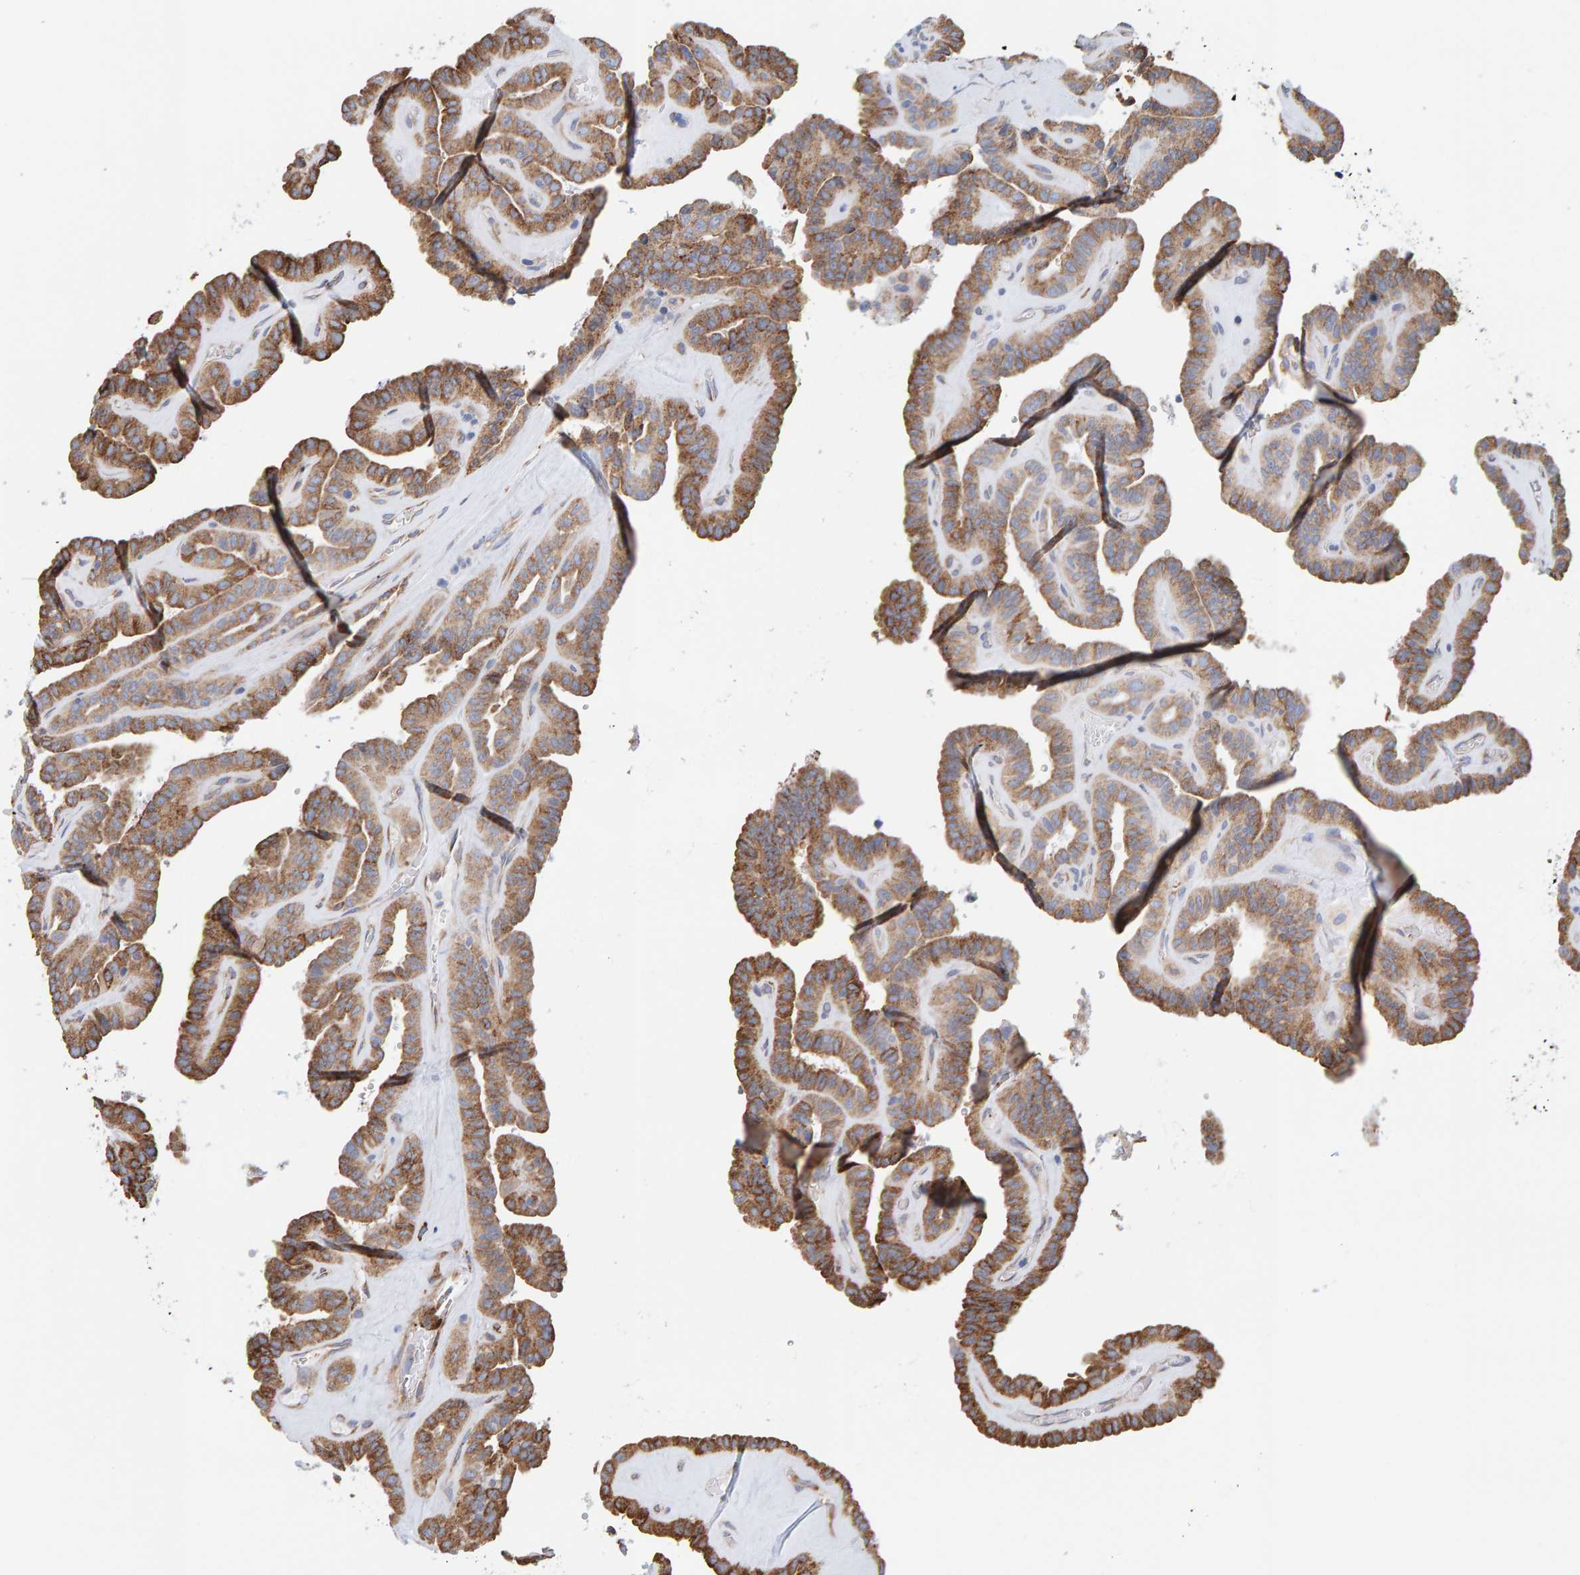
{"staining": {"intensity": "moderate", "quantity": ">75%", "location": "cytoplasmic/membranous"}, "tissue": "thyroid cancer", "cell_type": "Tumor cells", "image_type": "cancer", "snomed": [{"axis": "morphology", "description": "Papillary adenocarcinoma, NOS"}, {"axis": "topography", "description": "Thyroid gland"}], "caption": "Protein analysis of thyroid cancer (papillary adenocarcinoma) tissue demonstrates moderate cytoplasmic/membranous positivity in approximately >75% of tumor cells.", "gene": "SGPL1", "patient": {"sex": "male", "age": 77}}